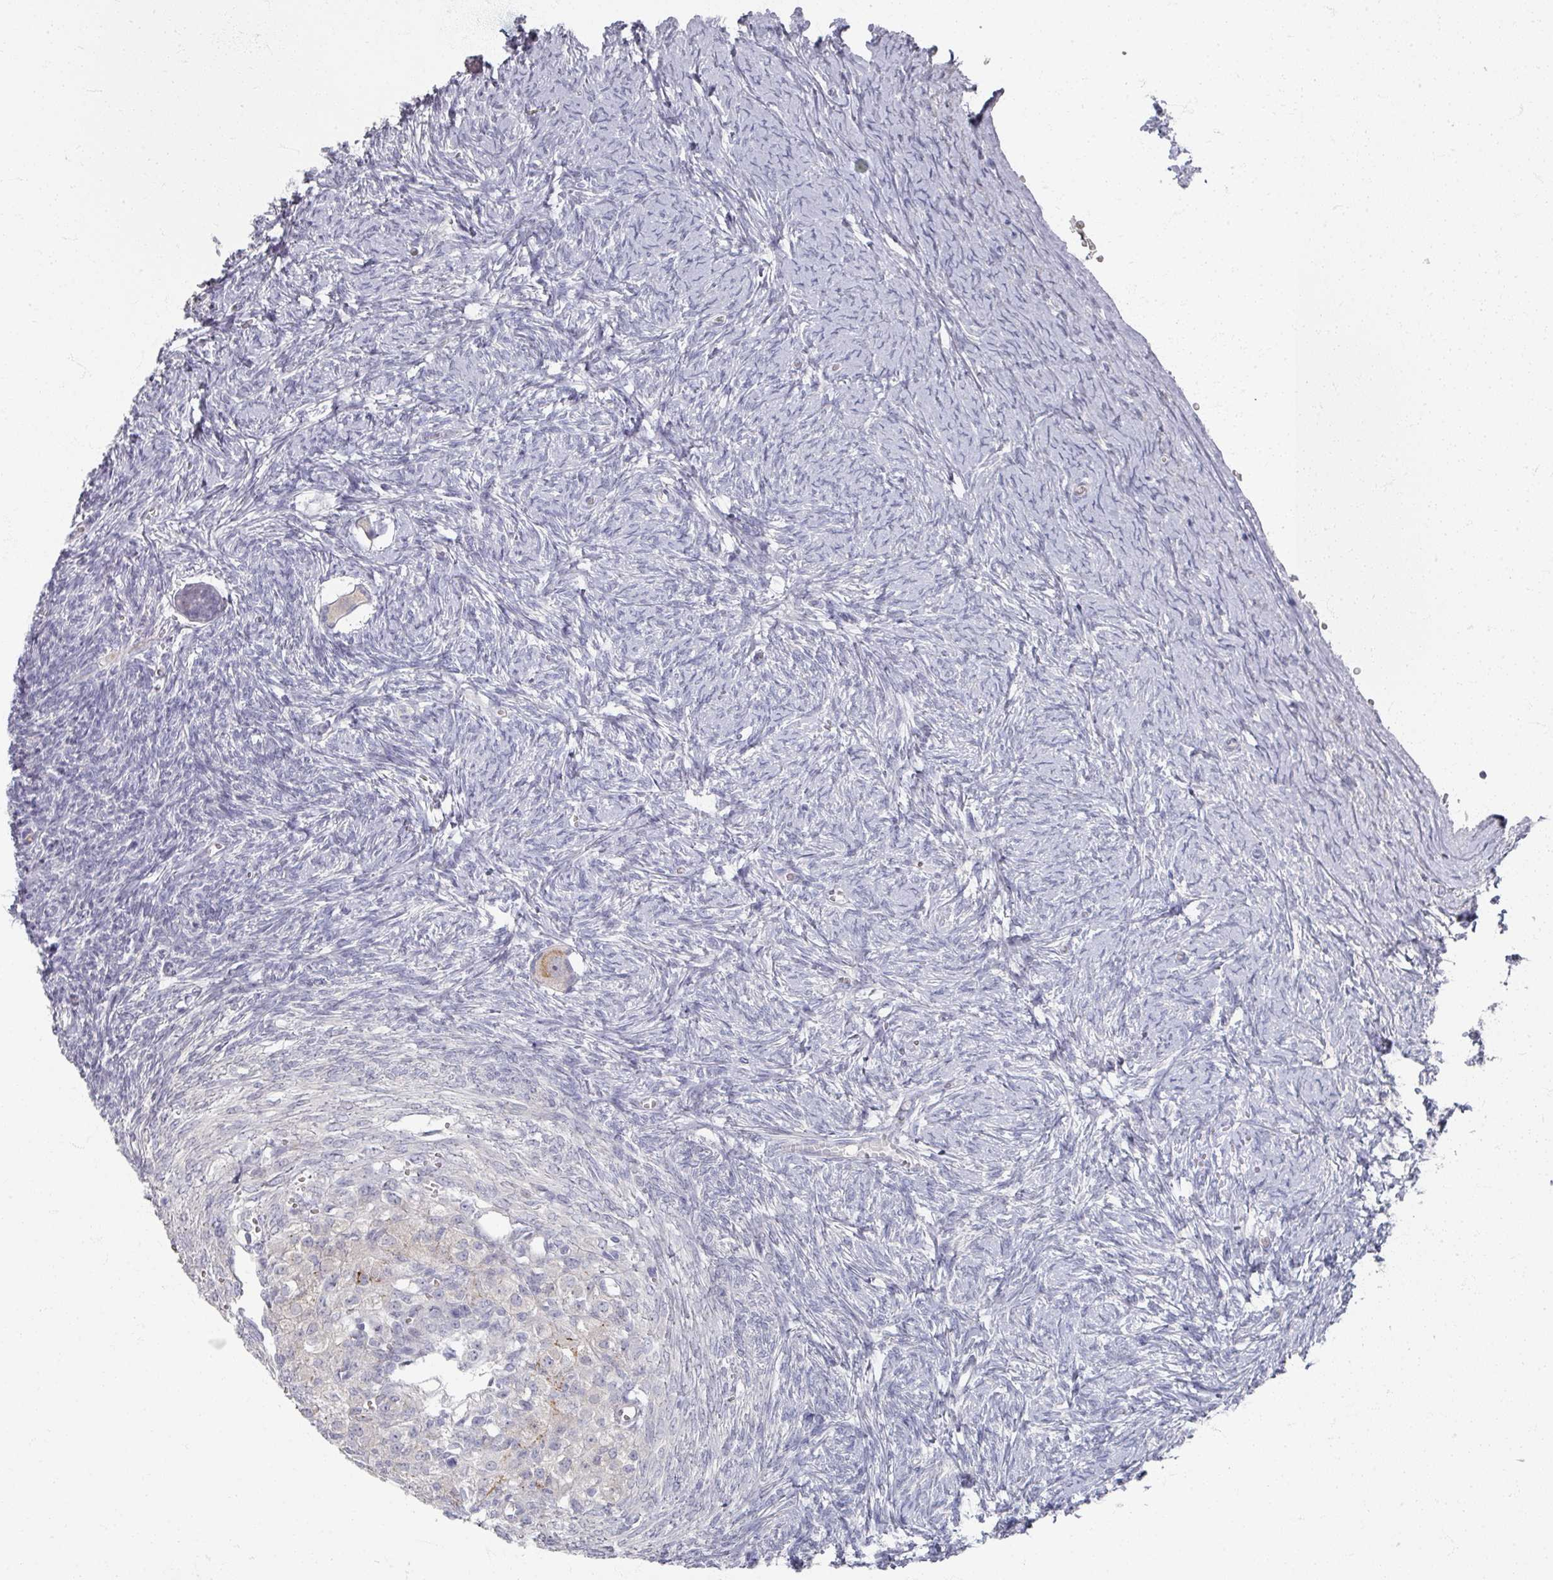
{"staining": {"intensity": "moderate", "quantity": "<25%", "location": "cytoplasmic/membranous"}, "tissue": "ovary", "cell_type": "Follicle cells", "image_type": "normal", "snomed": [{"axis": "morphology", "description": "Normal tissue, NOS"}, {"axis": "topography", "description": "Ovary"}], "caption": "An immunohistochemistry (IHC) histopathology image of benign tissue is shown. Protein staining in brown highlights moderate cytoplasmic/membranous positivity in ovary within follicle cells. (brown staining indicates protein expression, while blue staining denotes nuclei).", "gene": "TTYH3", "patient": {"sex": "female", "age": 39}}